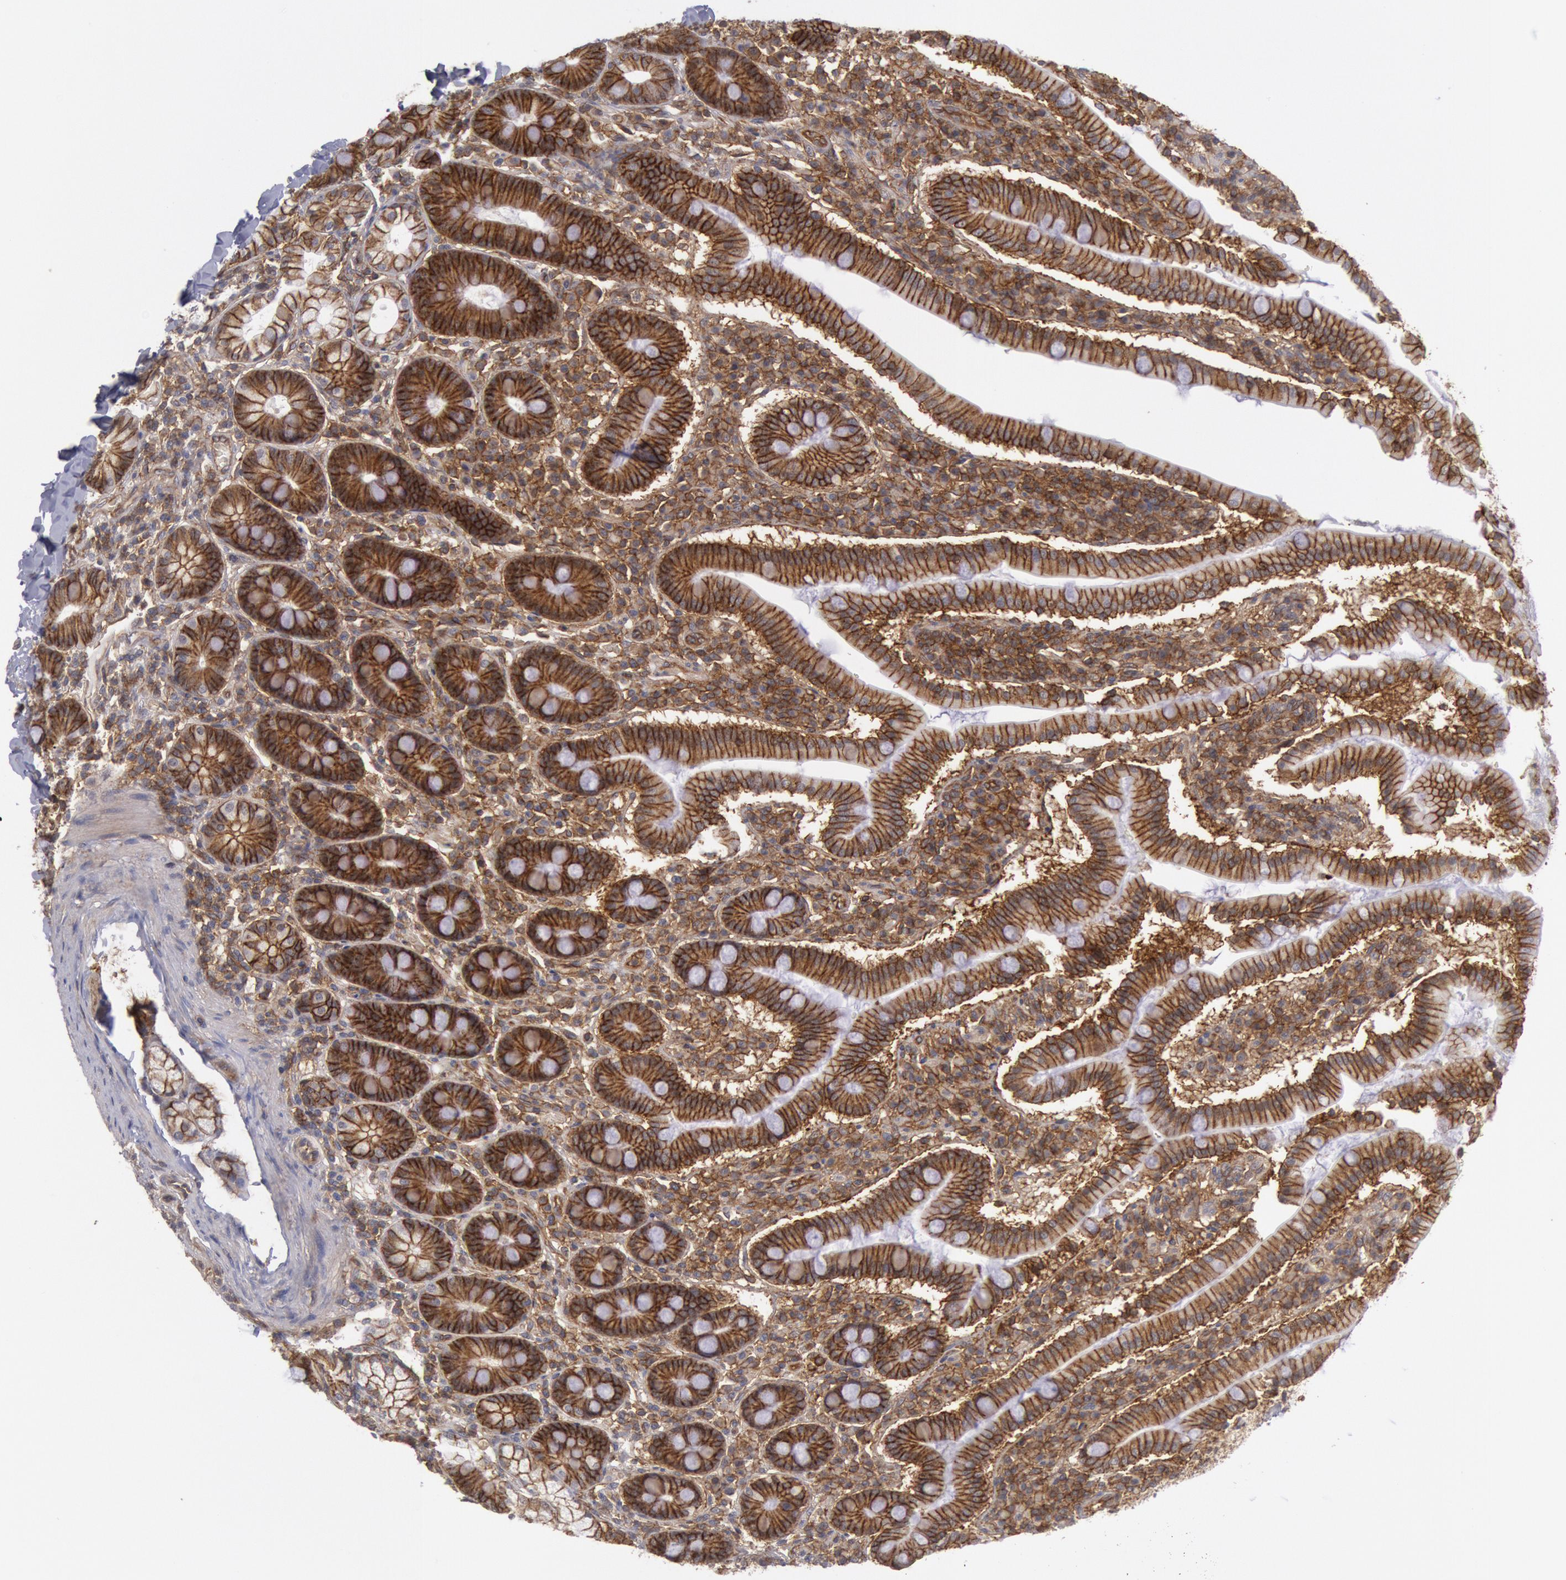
{"staining": {"intensity": "strong", "quantity": ">75%", "location": "cytoplasmic/membranous"}, "tissue": "duodenum", "cell_type": "Glandular cells", "image_type": "normal", "snomed": [{"axis": "morphology", "description": "Normal tissue, NOS"}, {"axis": "topography", "description": "Duodenum"}], "caption": "Strong cytoplasmic/membranous expression for a protein is appreciated in approximately >75% of glandular cells of benign duodenum using IHC.", "gene": "STX4", "patient": {"sex": "male", "age": 50}}